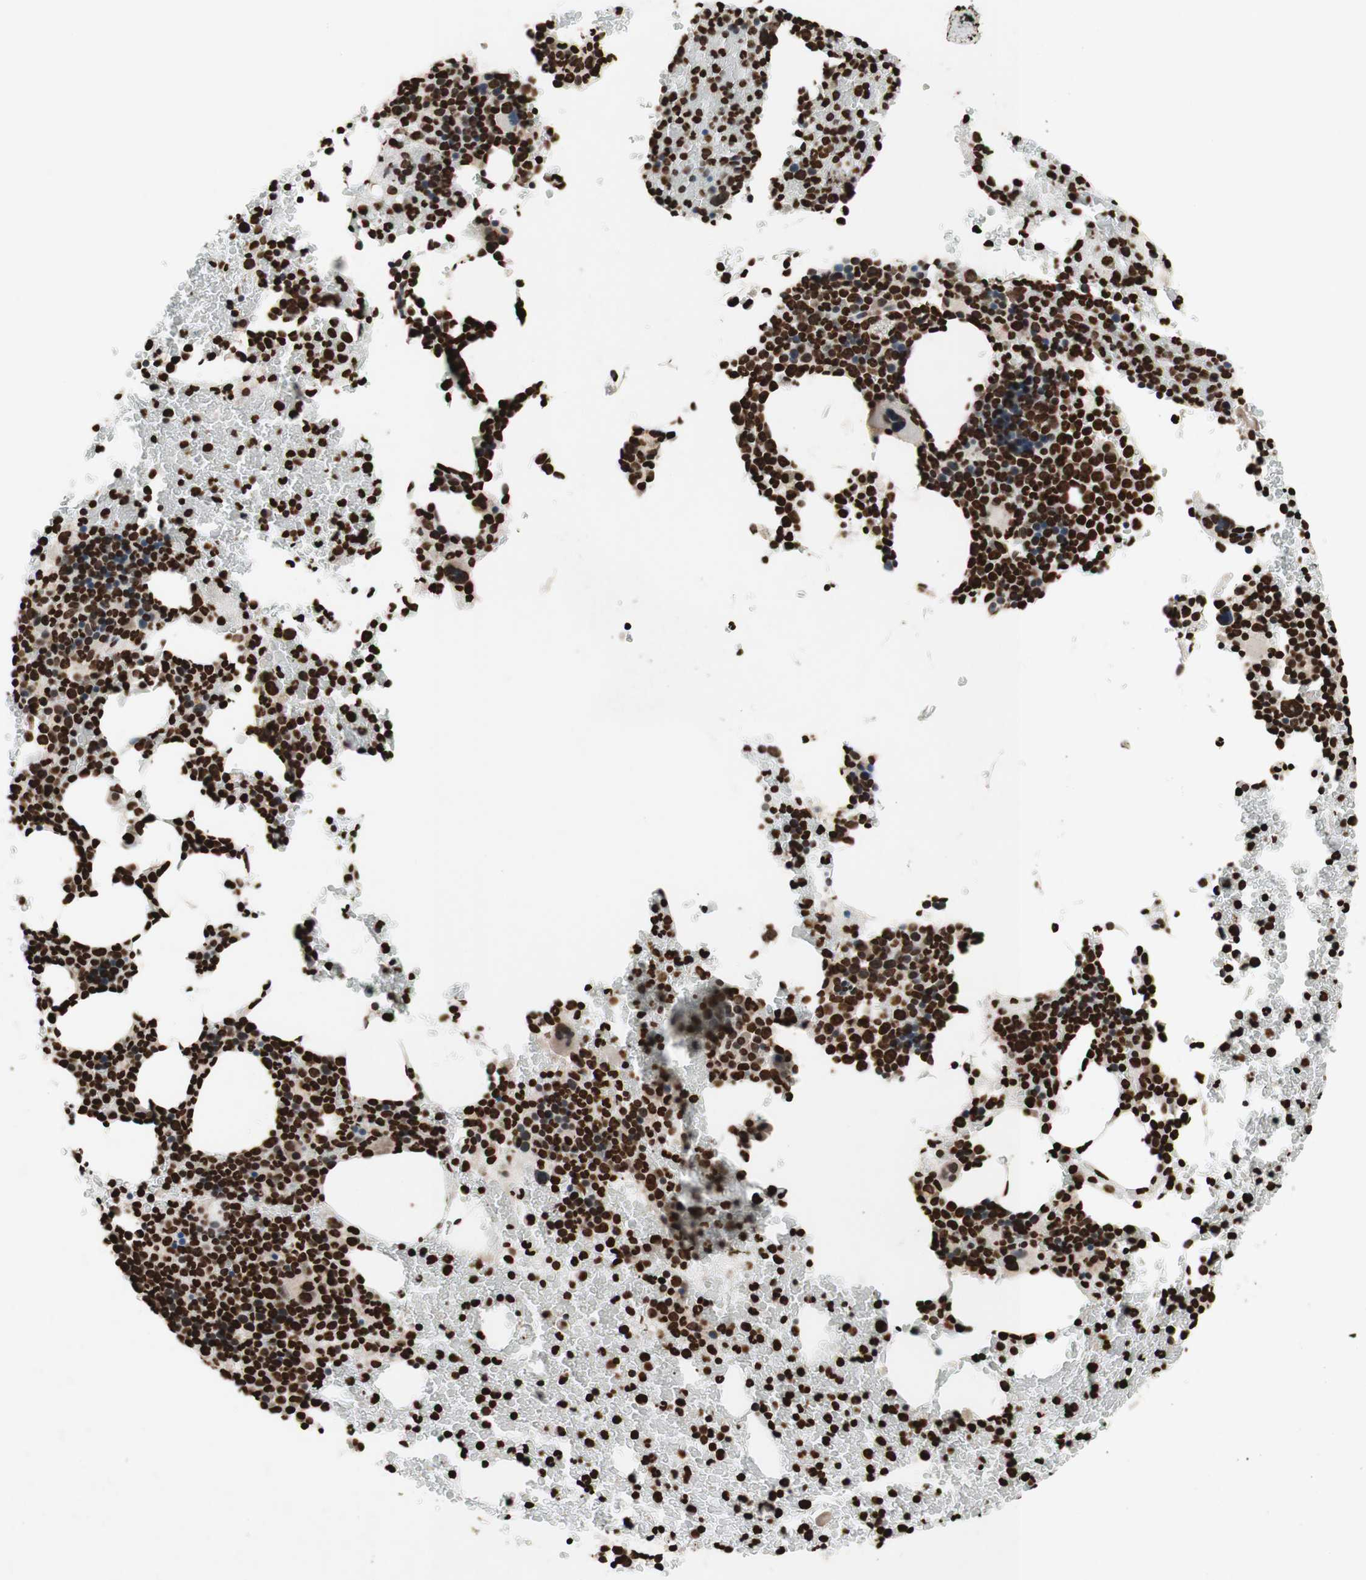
{"staining": {"intensity": "strong", "quantity": ">75%", "location": "nuclear"}, "tissue": "bone marrow", "cell_type": "Hematopoietic cells", "image_type": "normal", "snomed": [{"axis": "morphology", "description": "Normal tissue, NOS"}, {"axis": "morphology", "description": "Inflammation, NOS"}, {"axis": "topography", "description": "Bone marrow"}], "caption": "This is a photomicrograph of IHC staining of benign bone marrow, which shows strong staining in the nuclear of hematopoietic cells.", "gene": "NCOA3", "patient": {"sex": "male", "age": 72}}